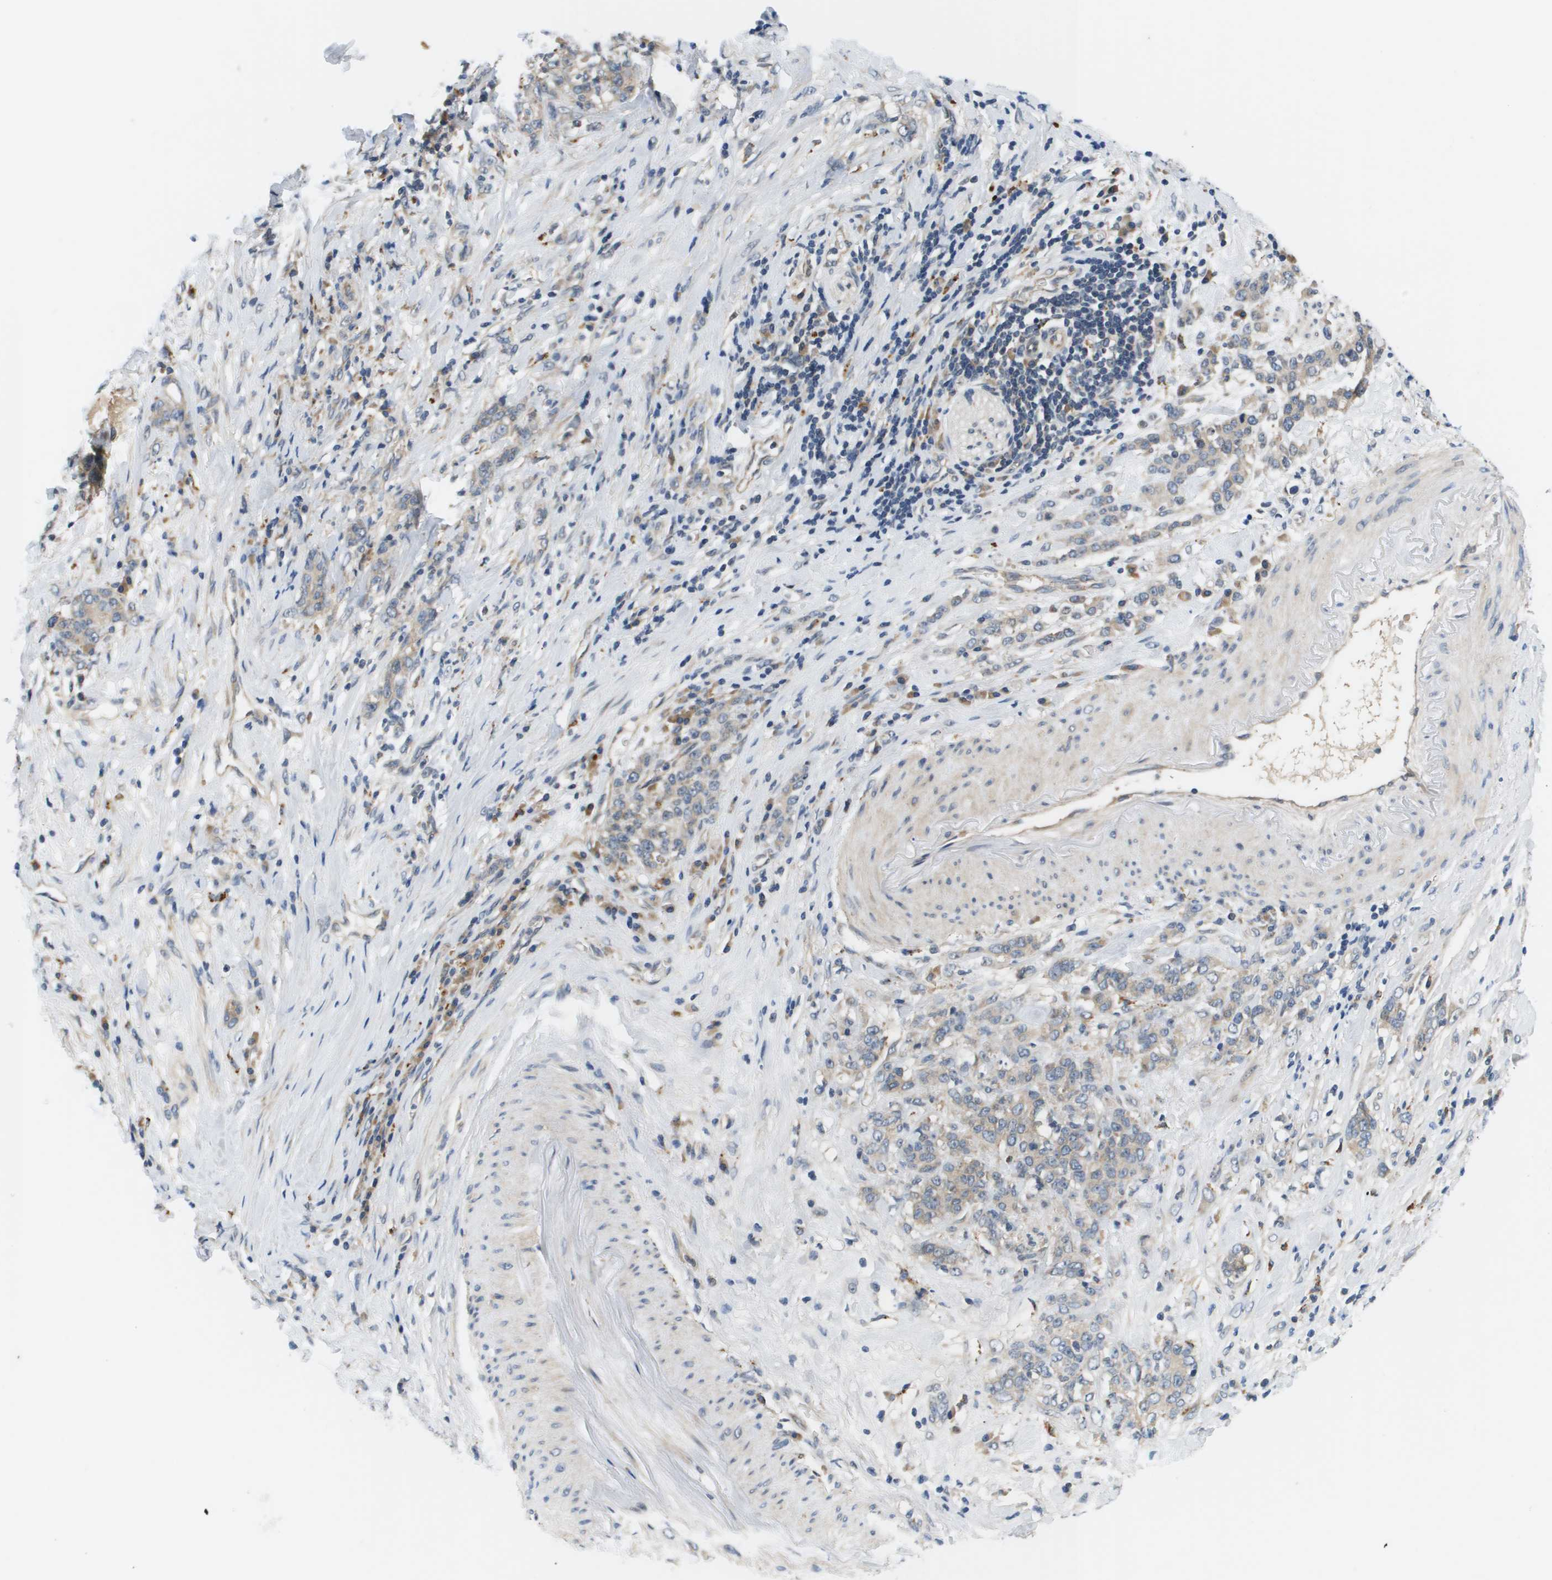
{"staining": {"intensity": "weak", "quantity": "<25%", "location": "cytoplasmic/membranous"}, "tissue": "stomach cancer", "cell_type": "Tumor cells", "image_type": "cancer", "snomed": [{"axis": "morphology", "description": "Adenocarcinoma, NOS"}, {"axis": "topography", "description": "Stomach, lower"}], "caption": "Immunohistochemistry micrograph of neoplastic tissue: human adenocarcinoma (stomach) stained with DAB displays no significant protein staining in tumor cells. (DAB IHC with hematoxylin counter stain).", "gene": "SLC25A20", "patient": {"sex": "male", "age": 88}}